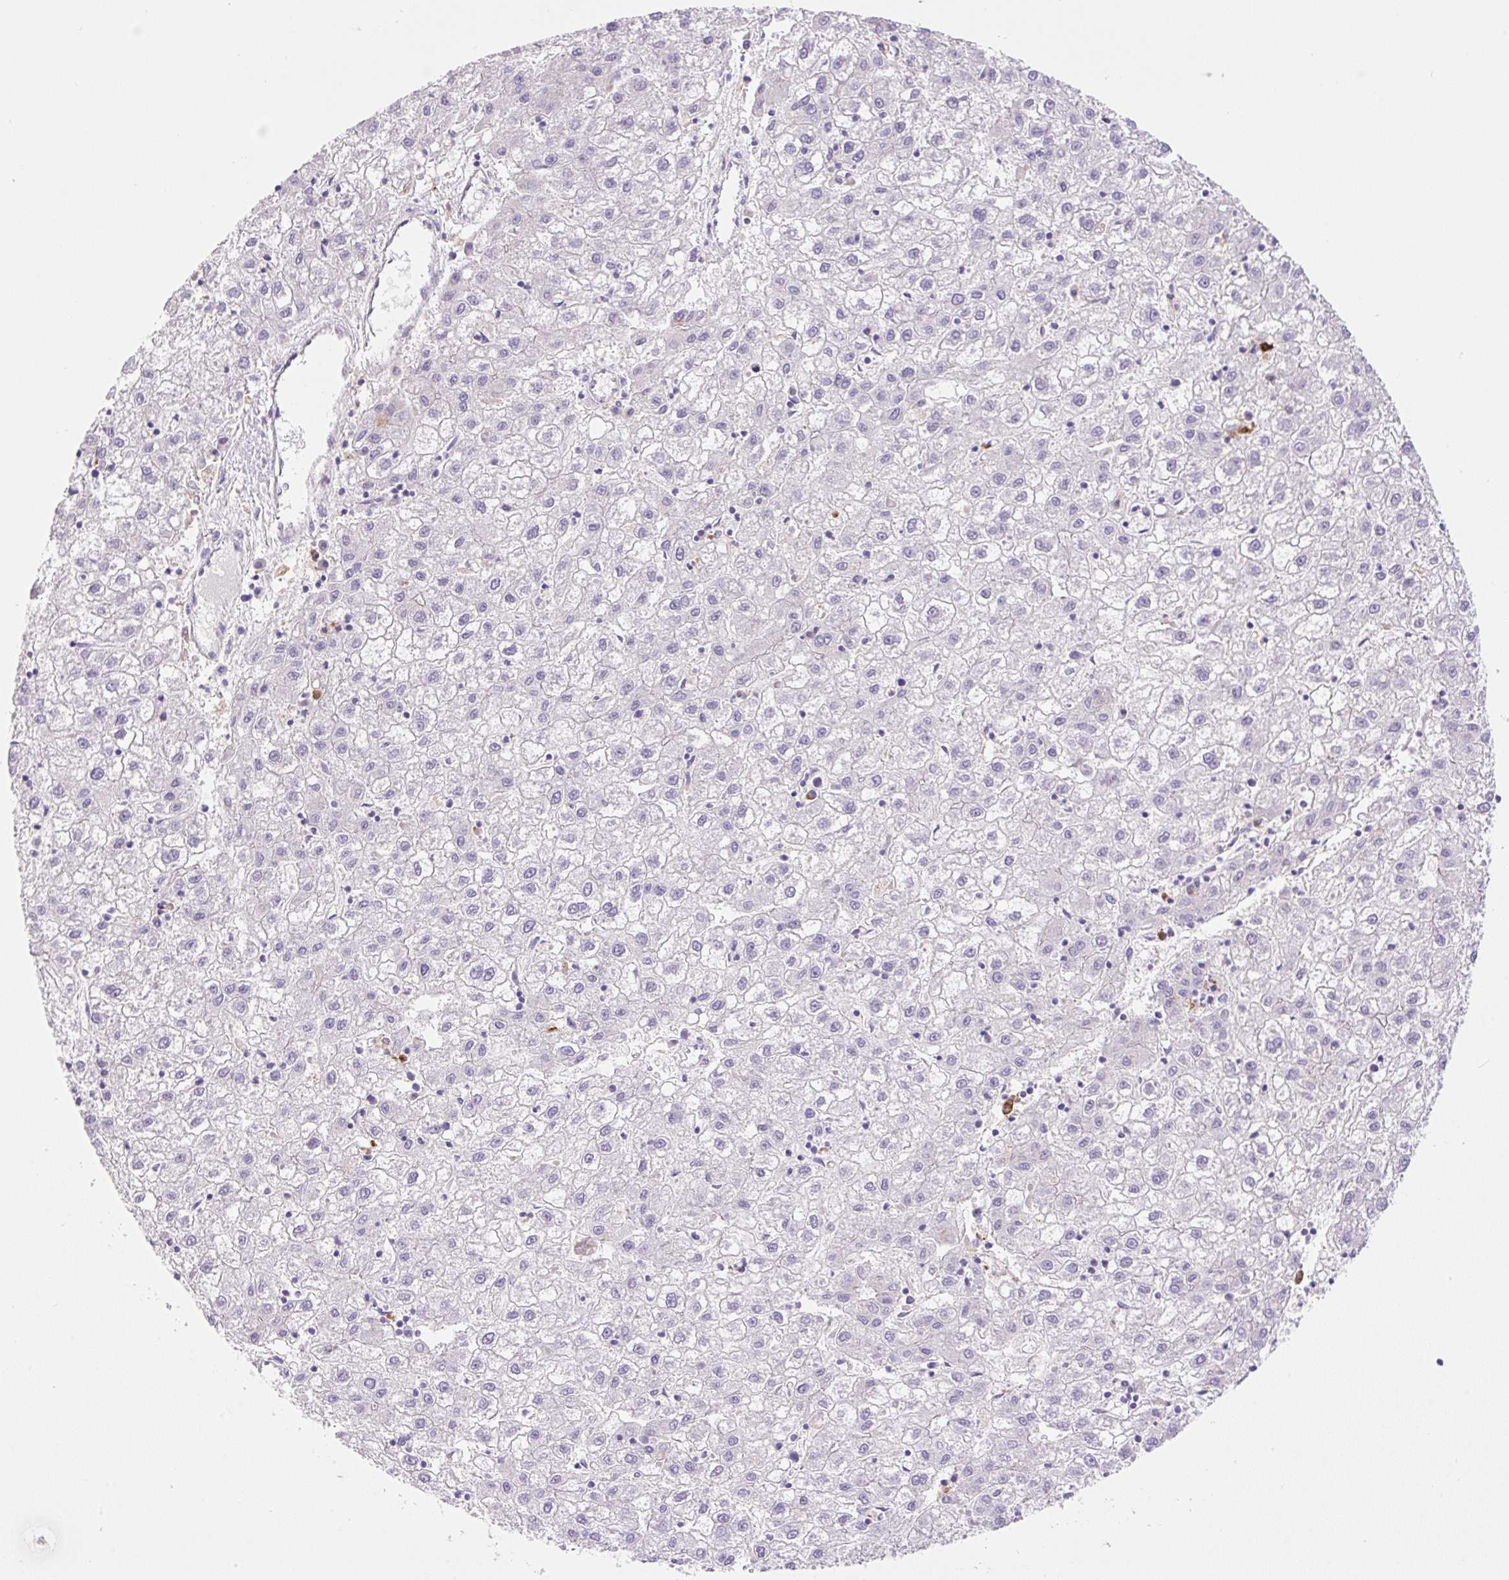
{"staining": {"intensity": "negative", "quantity": "none", "location": "none"}, "tissue": "liver cancer", "cell_type": "Tumor cells", "image_type": "cancer", "snomed": [{"axis": "morphology", "description": "Carcinoma, Hepatocellular, NOS"}, {"axis": "topography", "description": "Liver"}], "caption": "This is an immunohistochemistry (IHC) histopathology image of human liver cancer. There is no positivity in tumor cells.", "gene": "TDRD15", "patient": {"sex": "male", "age": 72}}